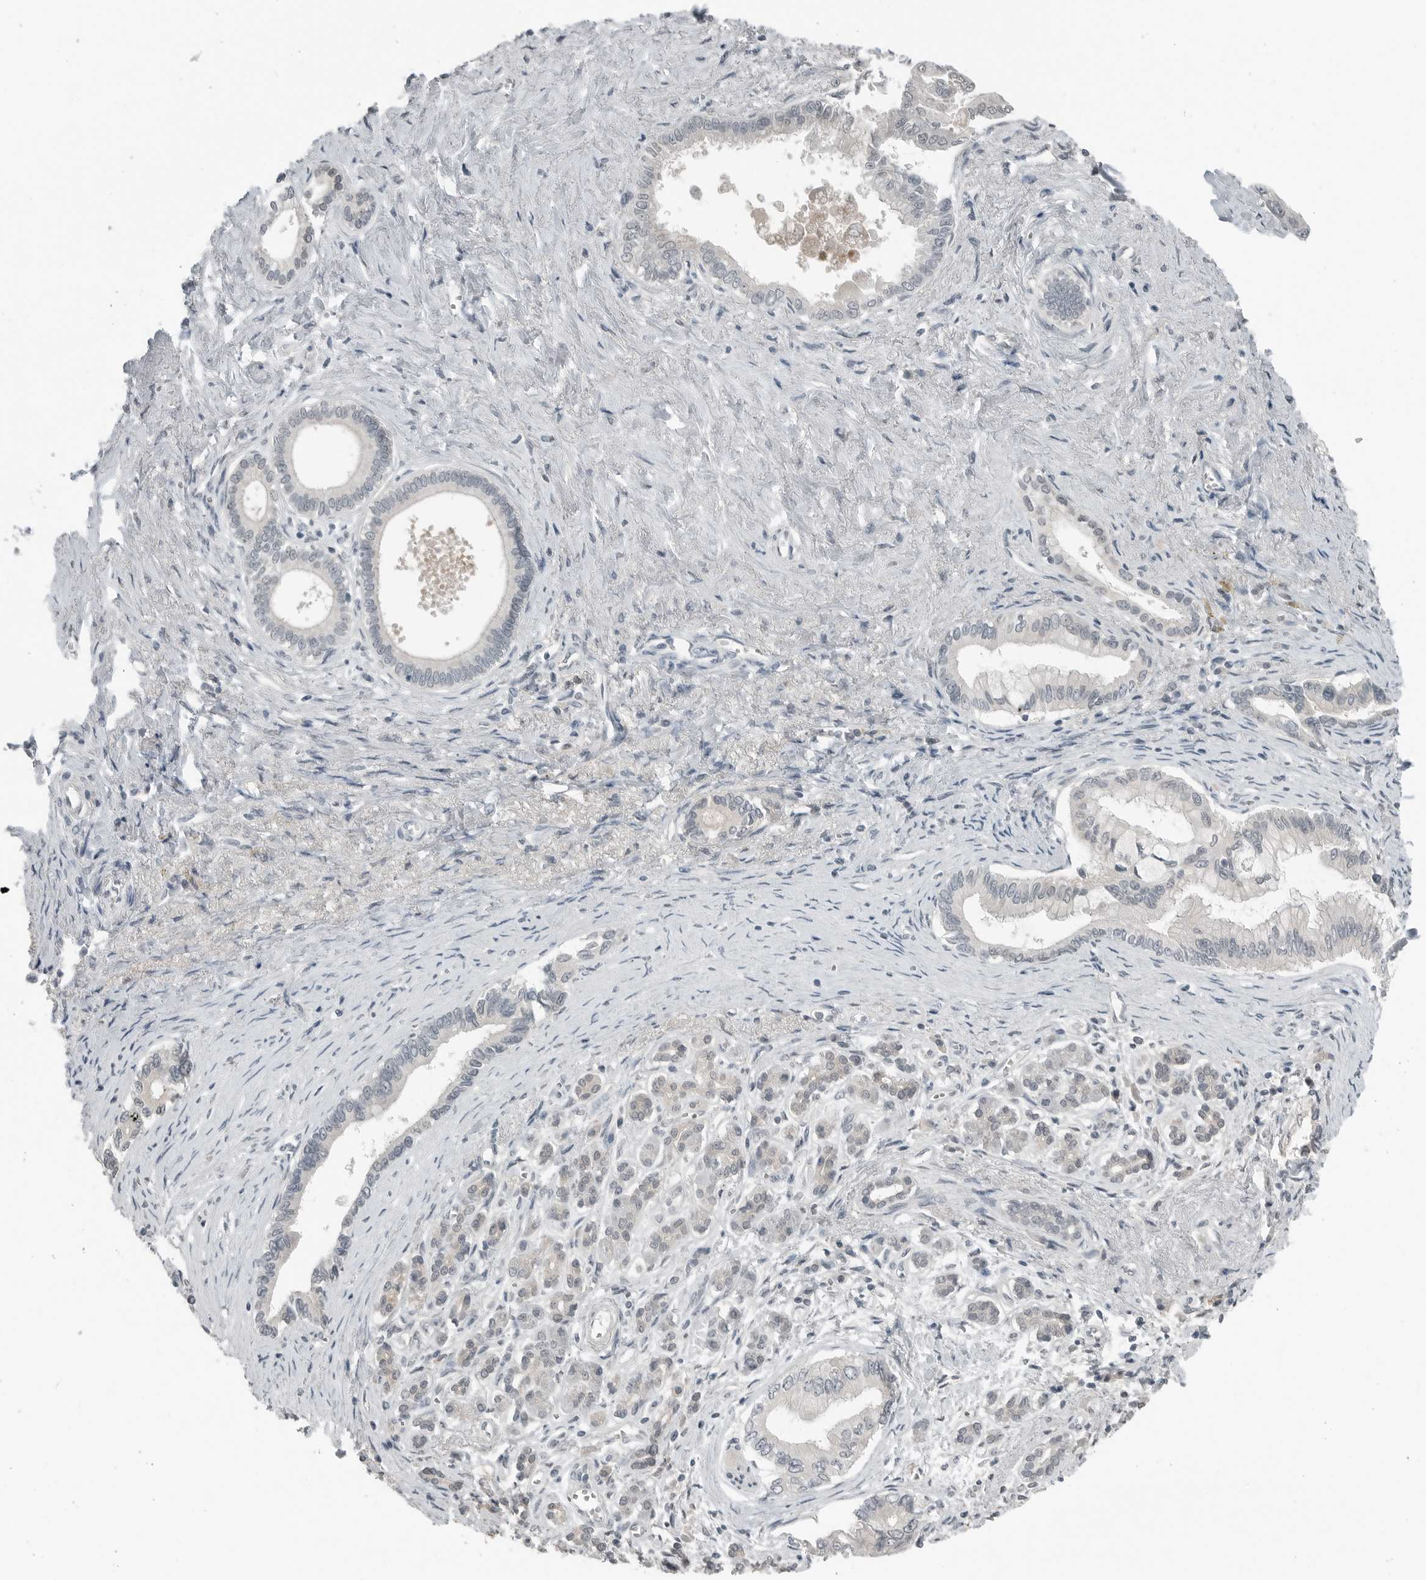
{"staining": {"intensity": "negative", "quantity": "none", "location": "none"}, "tissue": "pancreatic cancer", "cell_type": "Tumor cells", "image_type": "cancer", "snomed": [{"axis": "morphology", "description": "Adenocarcinoma, NOS"}, {"axis": "topography", "description": "Pancreas"}], "caption": "This photomicrograph is of pancreatic cancer (adenocarcinoma) stained with immunohistochemistry to label a protein in brown with the nuclei are counter-stained blue. There is no staining in tumor cells.", "gene": "KYAT1", "patient": {"sex": "male", "age": 78}}